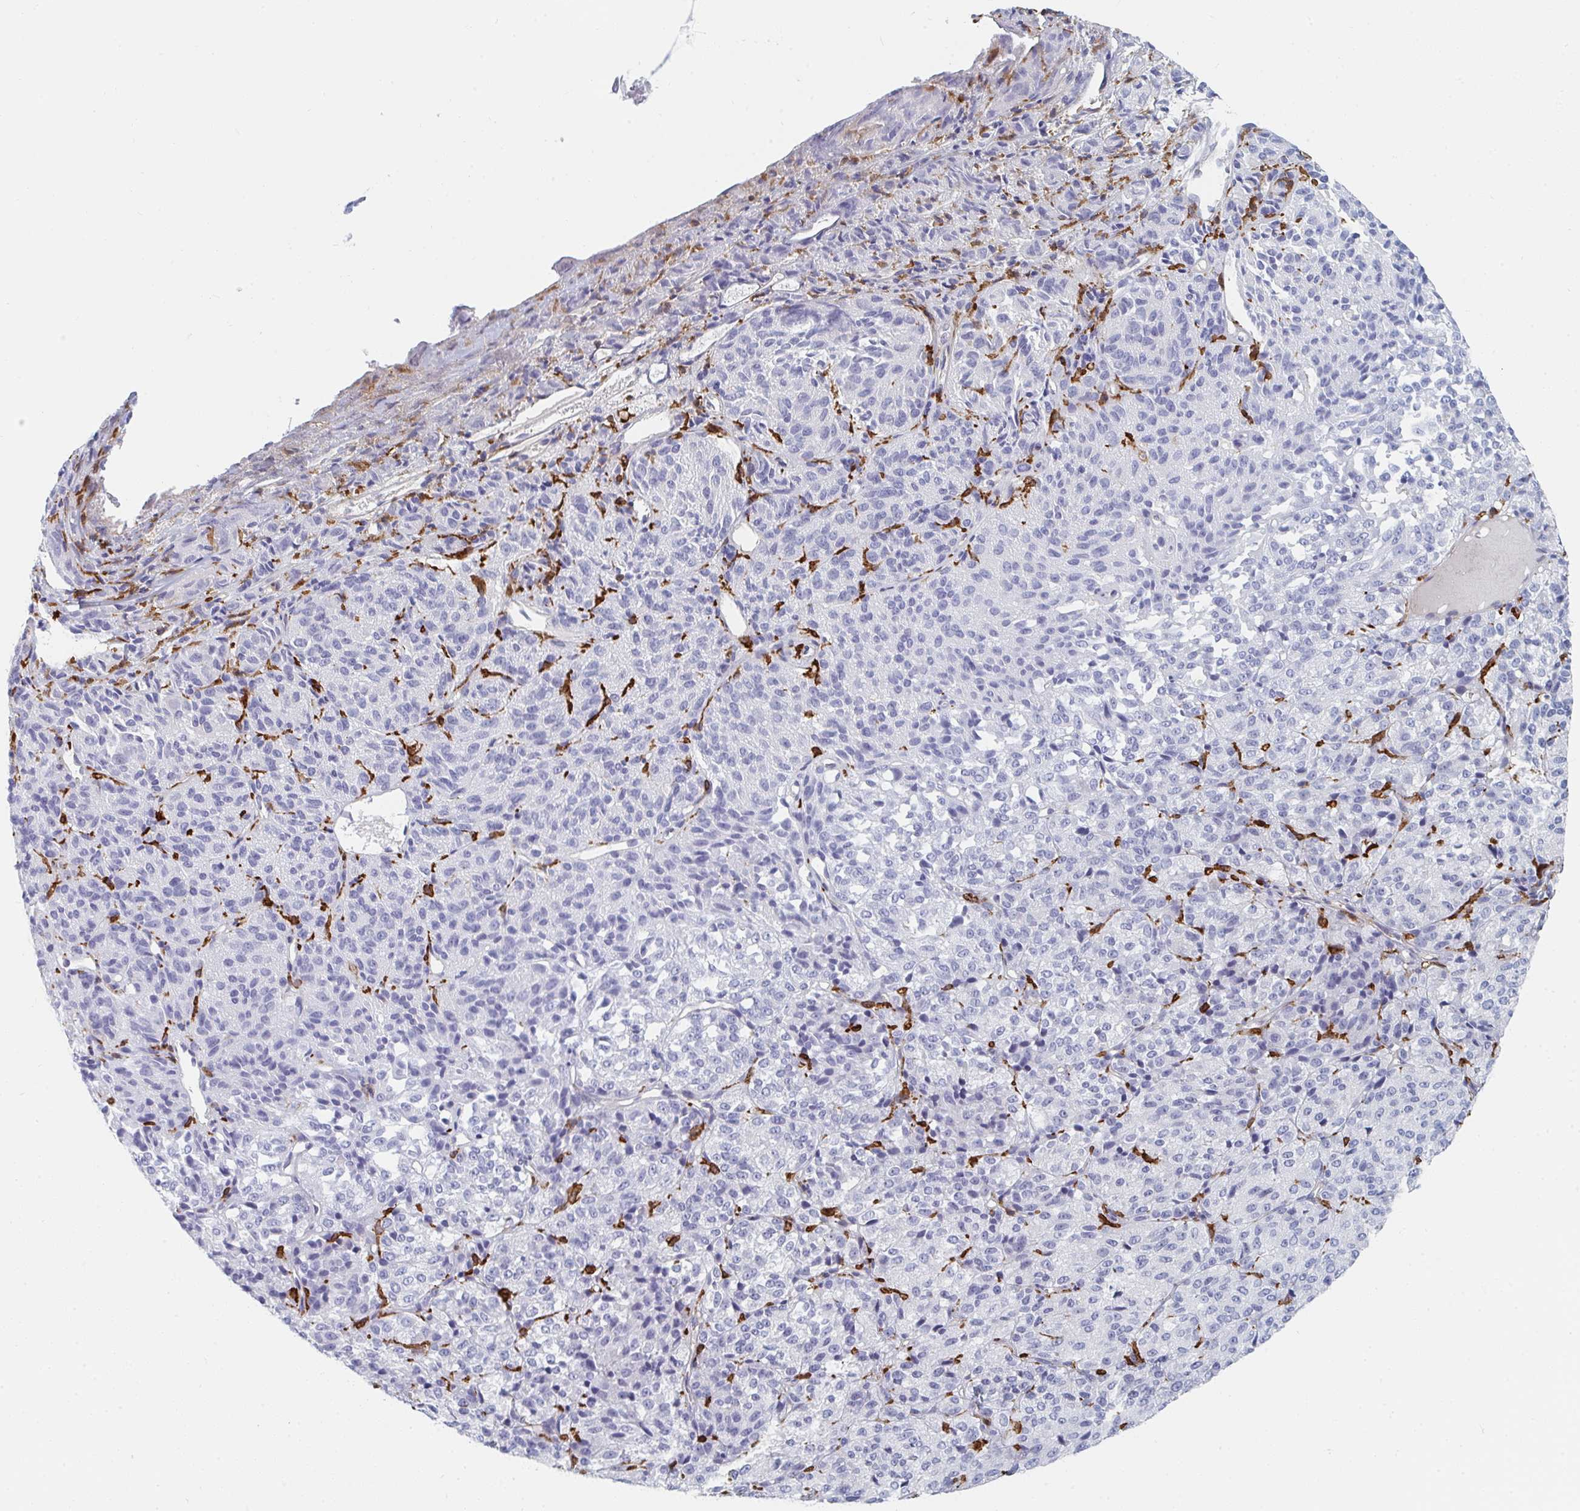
{"staining": {"intensity": "negative", "quantity": "none", "location": "none"}, "tissue": "melanoma", "cell_type": "Tumor cells", "image_type": "cancer", "snomed": [{"axis": "morphology", "description": "Malignant melanoma, Metastatic site"}, {"axis": "topography", "description": "Brain"}], "caption": "Immunohistochemistry photomicrograph of neoplastic tissue: human melanoma stained with DAB displays no significant protein positivity in tumor cells.", "gene": "DAB2", "patient": {"sex": "female", "age": 56}}